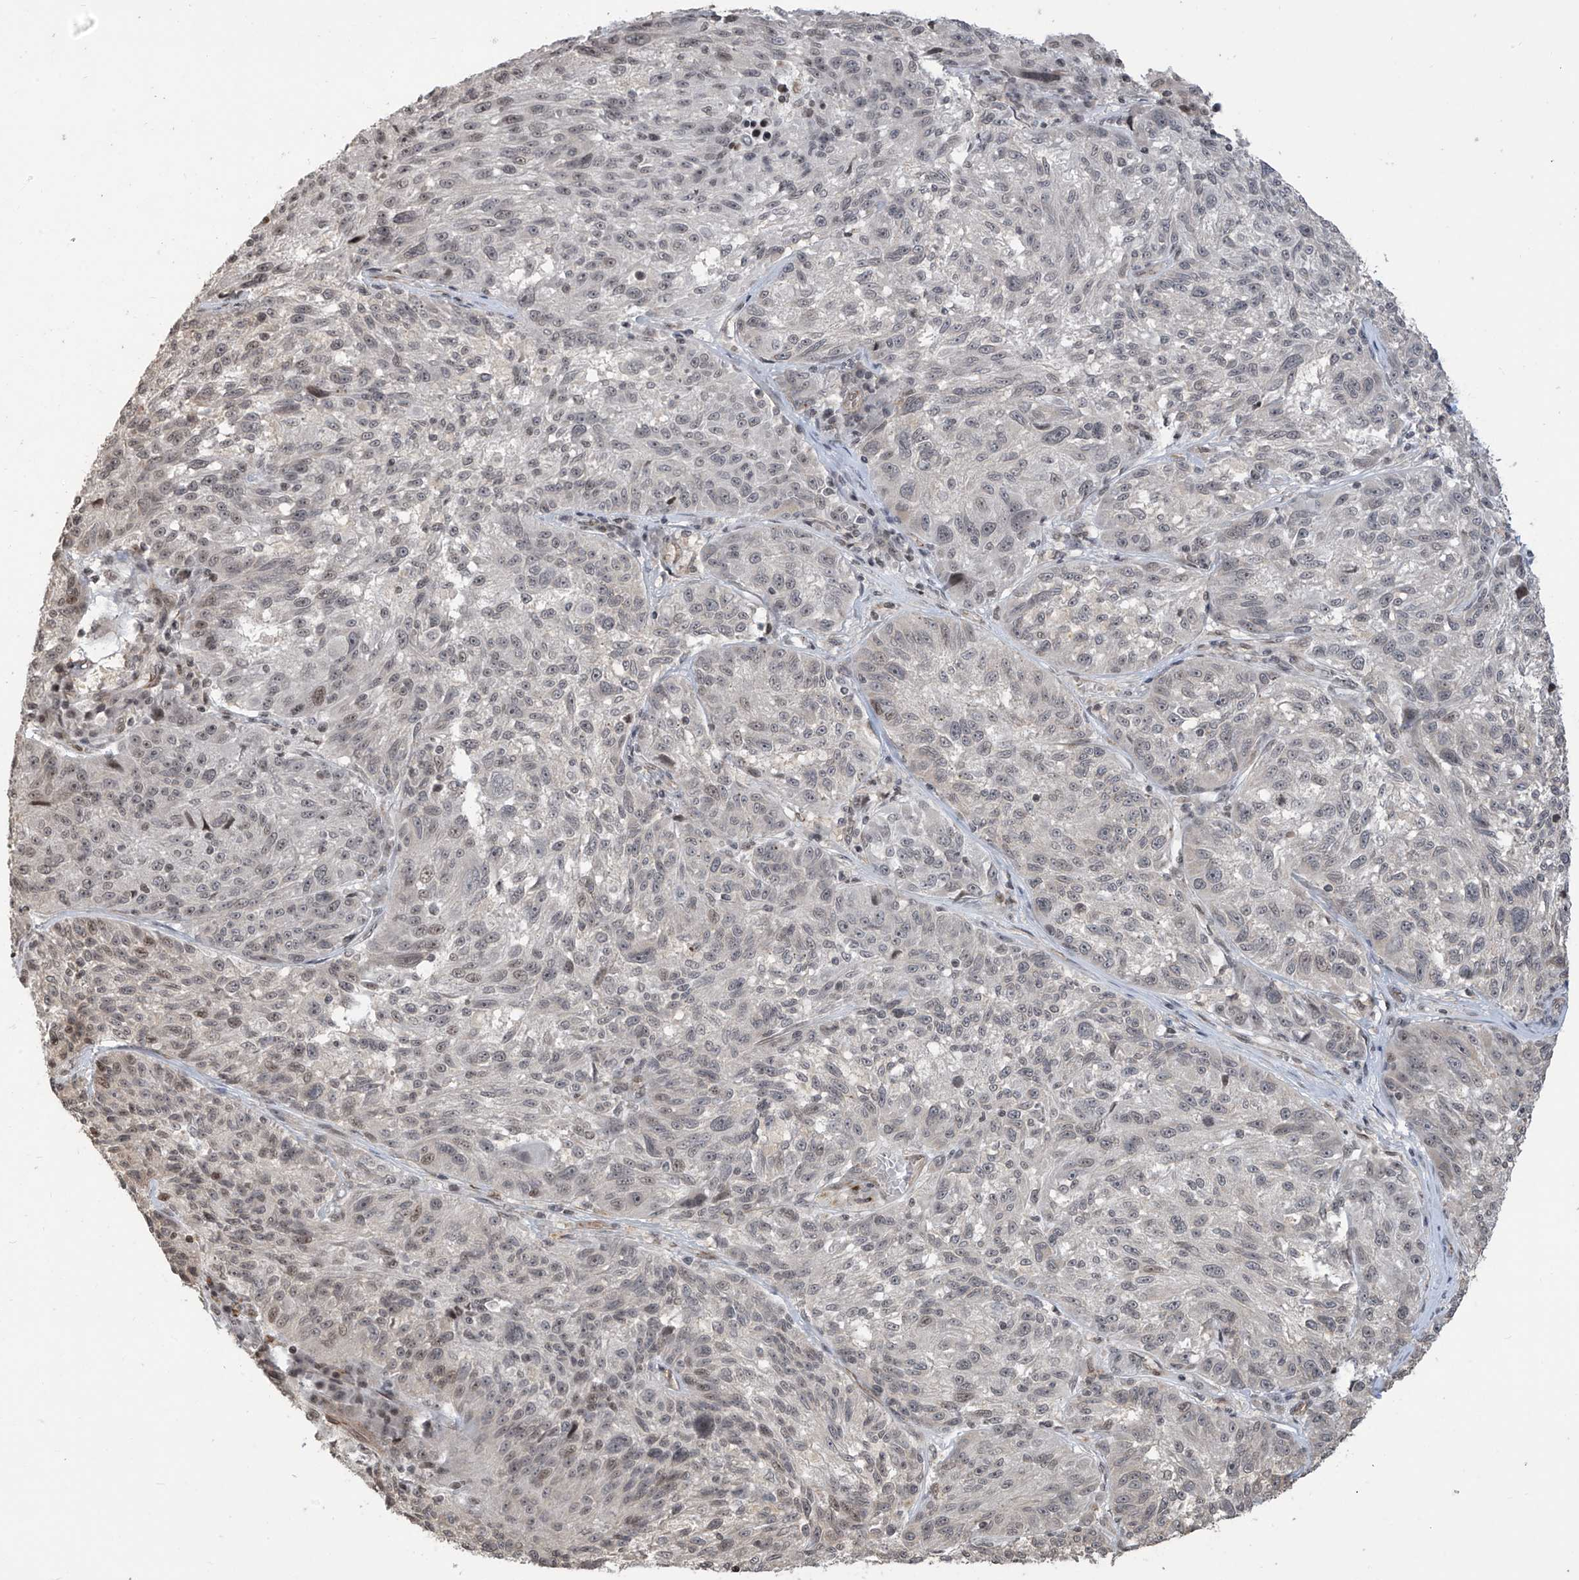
{"staining": {"intensity": "weak", "quantity": "<25%", "location": "nuclear"}, "tissue": "melanoma", "cell_type": "Tumor cells", "image_type": "cancer", "snomed": [{"axis": "morphology", "description": "Malignant melanoma, NOS"}, {"axis": "topography", "description": "Skin"}], "caption": "Melanoma was stained to show a protein in brown. There is no significant staining in tumor cells.", "gene": "METAP1D", "patient": {"sex": "male", "age": 53}}